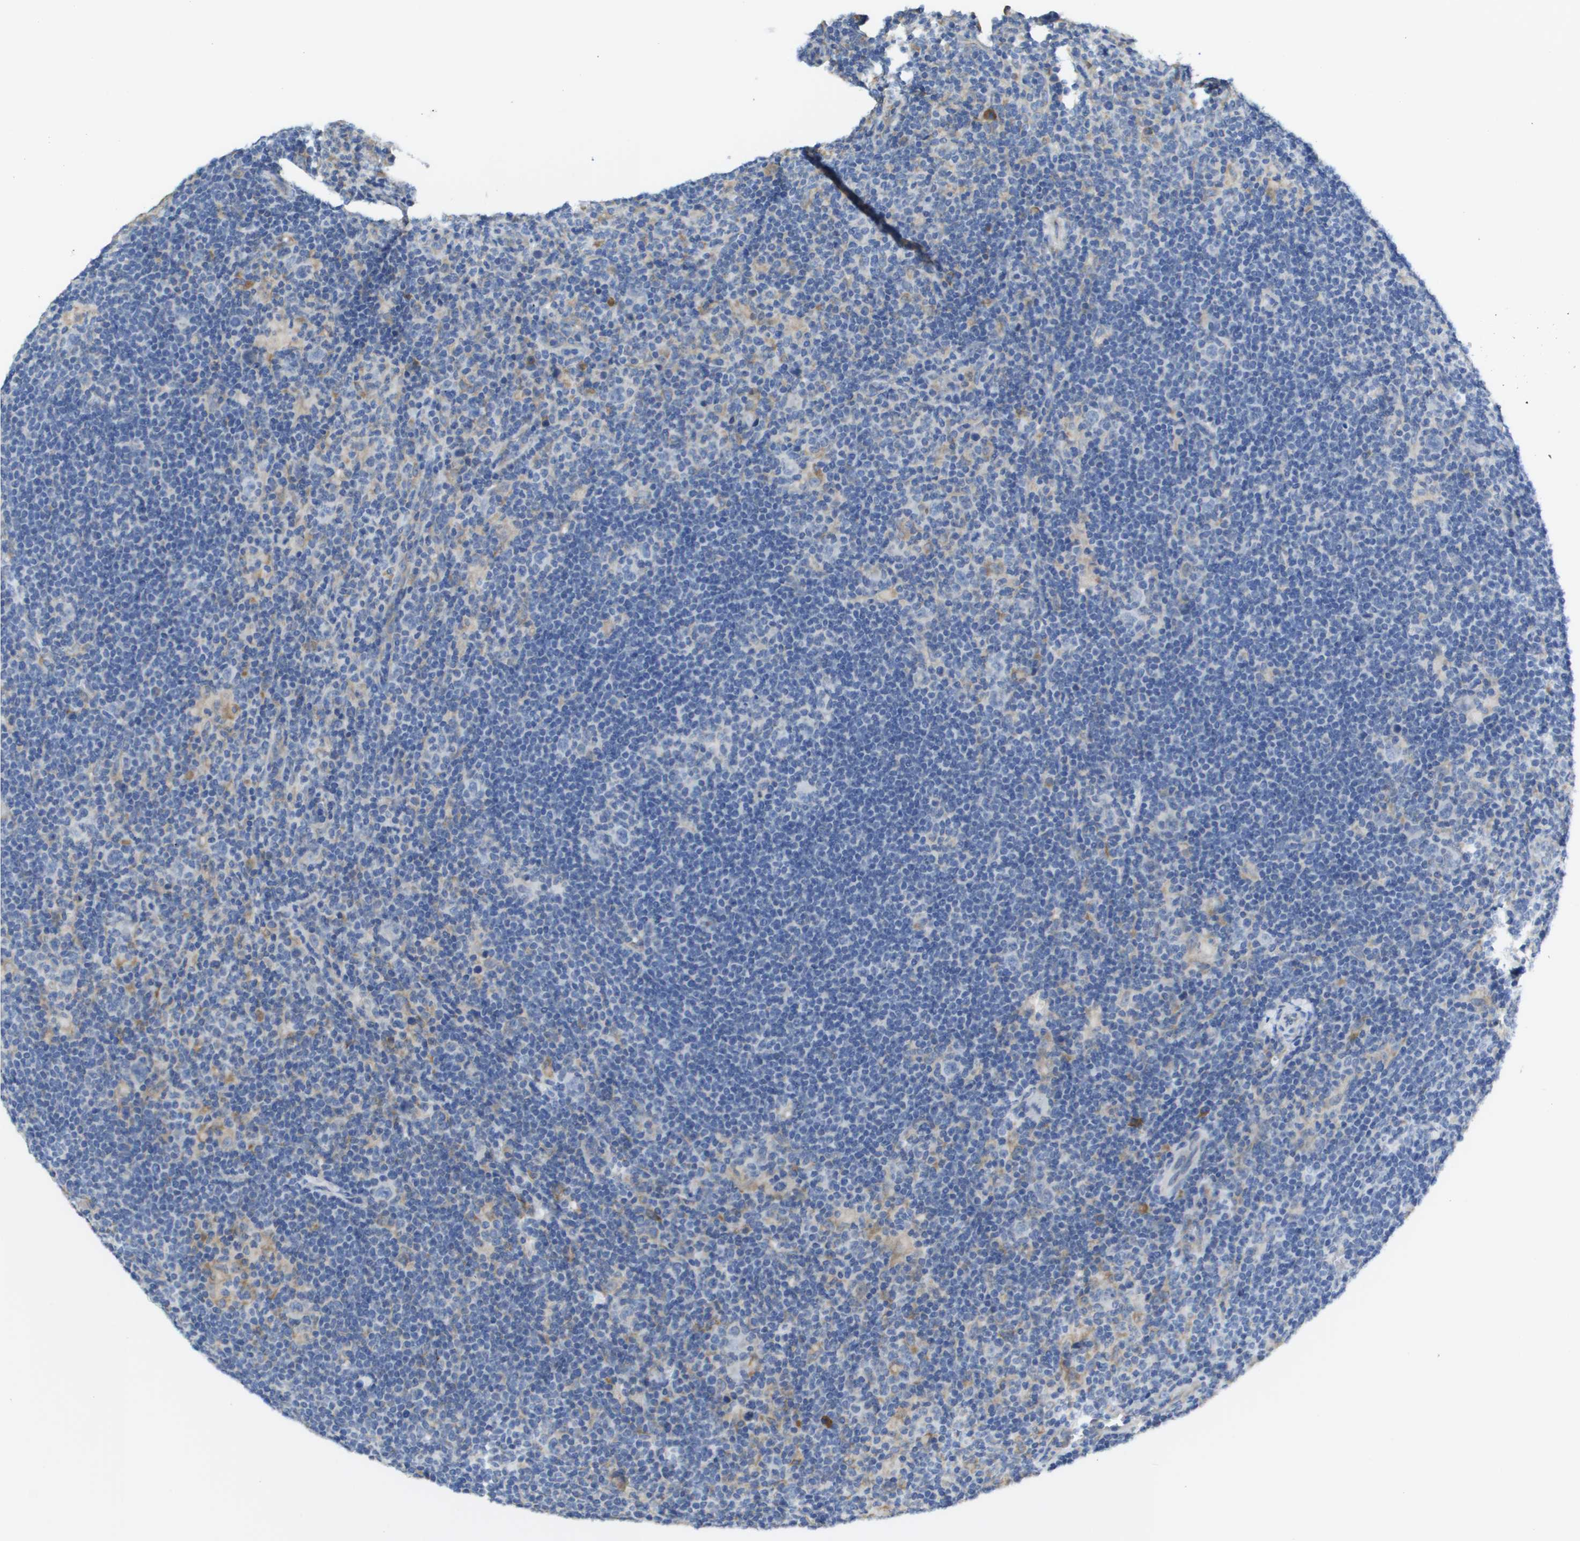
{"staining": {"intensity": "negative", "quantity": "none", "location": "none"}, "tissue": "lymphoma", "cell_type": "Tumor cells", "image_type": "cancer", "snomed": [{"axis": "morphology", "description": "Hodgkin's disease, NOS"}, {"axis": "topography", "description": "Lymph node"}], "caption": "Tumor cells show no significant protein staining in lymphoma.", "gene": "SDR42E1", "patient": {"sex": "female", "age": 57}}